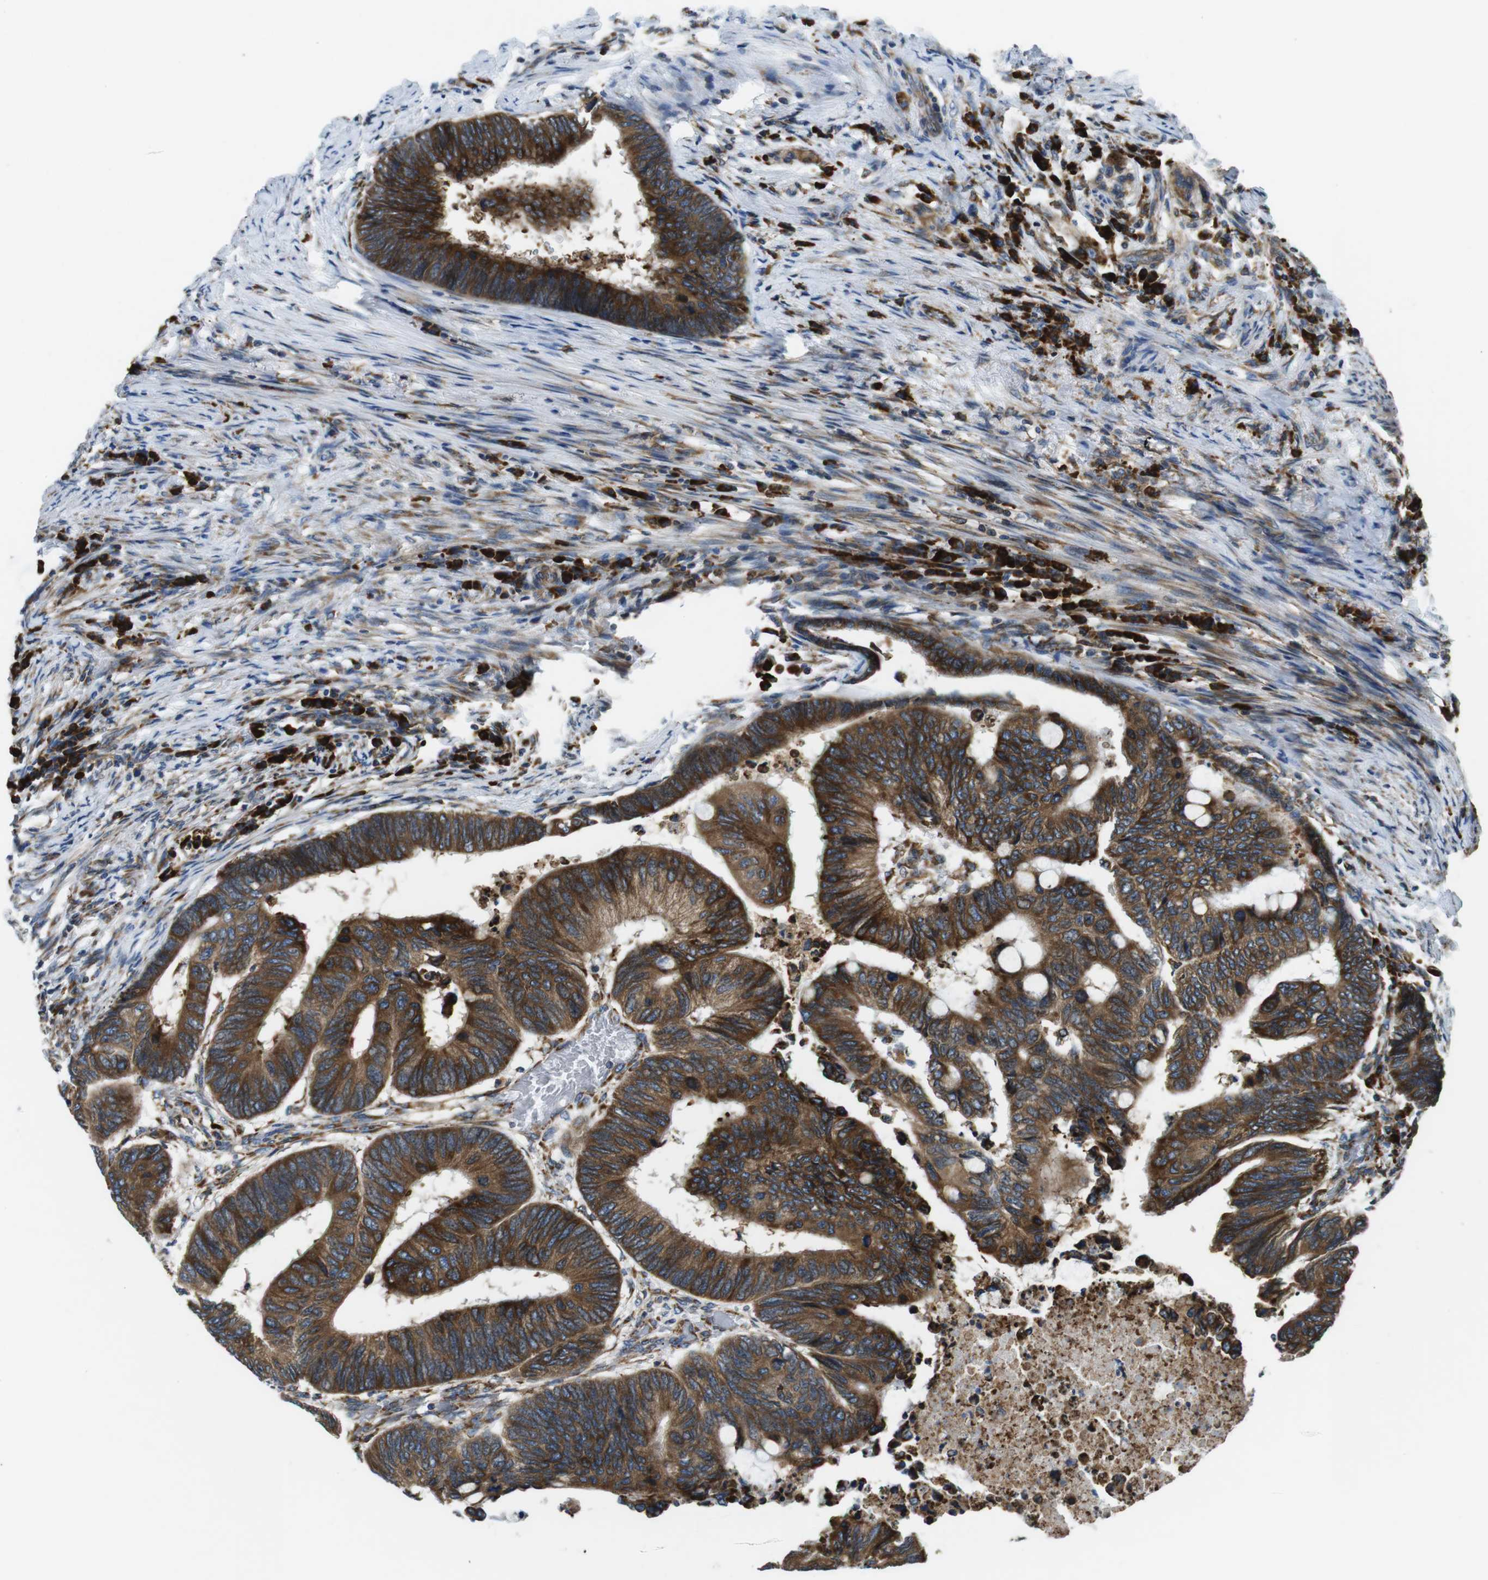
{"staining": {"intensity": "strong", "quantity": ">75%", "location": "cytoplasmic/membranous"}, "tissue": "colorectal cancer", "cell_type": "Tumor cells", "image_type": "cancer", "snomed": [{"axis": "morphology", "description": "Normal tissue, NOS"}, {"axis": "morphology", "description": "Adenocarcinoma, NOS"}, {"axis": "topography", "description": "Rectum"}, {"axis": "topography", "description": "Peripheral nerve tissue"}], "caption": "Colorectal adenocarcinoma stained with DAB (3,3'-diaminobenzidine) IHC displays high levels of strong cytoplasmic/membranous staining in about >75% of tumor cells.", "gene": "UGGT1", "patient": {"sex": "male", "age": 92}}